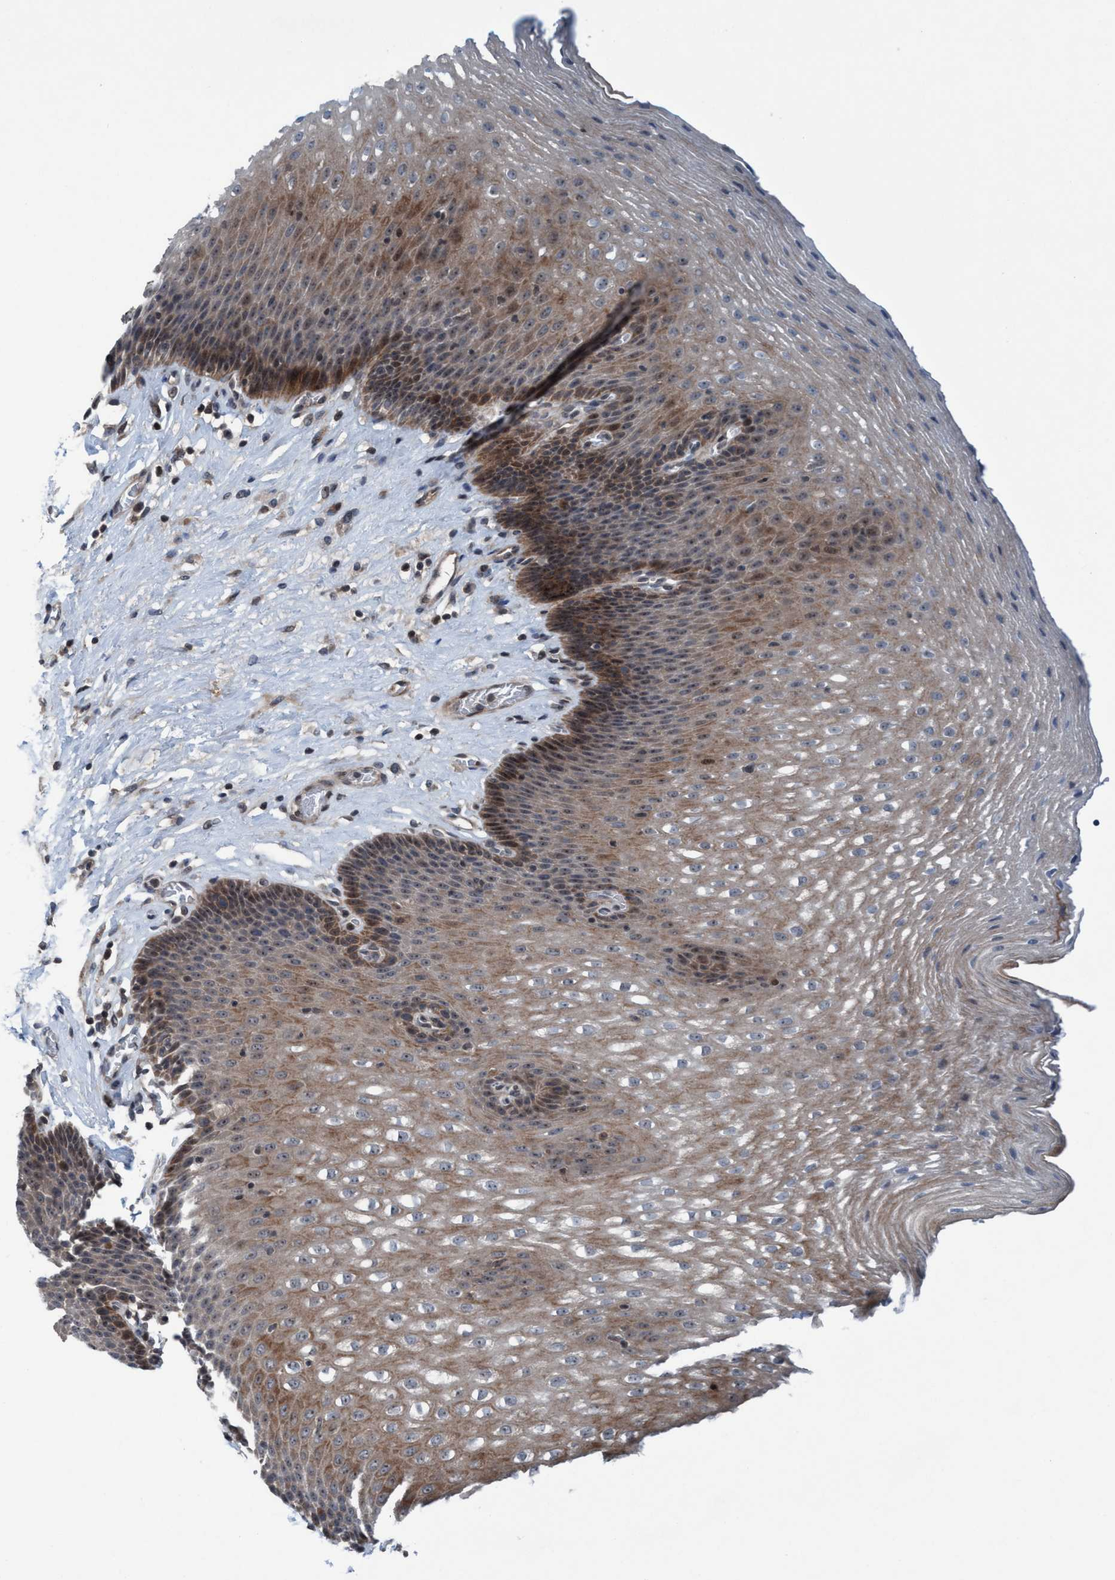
{"staining": {"intensity": "moderate", "quantity": "25%-75%", "location": "cytoplasmic/membranous,nuclear"}, "tissue": "esophagus", "cell_type": "Squamous epithelial cells", "image_type": "normal", "snomed": [{"axis": "morphology", "description": "Normal tissue, NOS"}, {"axis": "topography", "description": "Esophagus"}], "caption": "Moderate cytoplasmic/membranous,nuclear expression is seen in about 25%-75% of squamous epithelial cells in unremarkable esophagus. (DAB = brown stain, brightfield microscopy at high magnification).", "gene": "NISCH", "patient": {"sex": "male", "age": 48}}